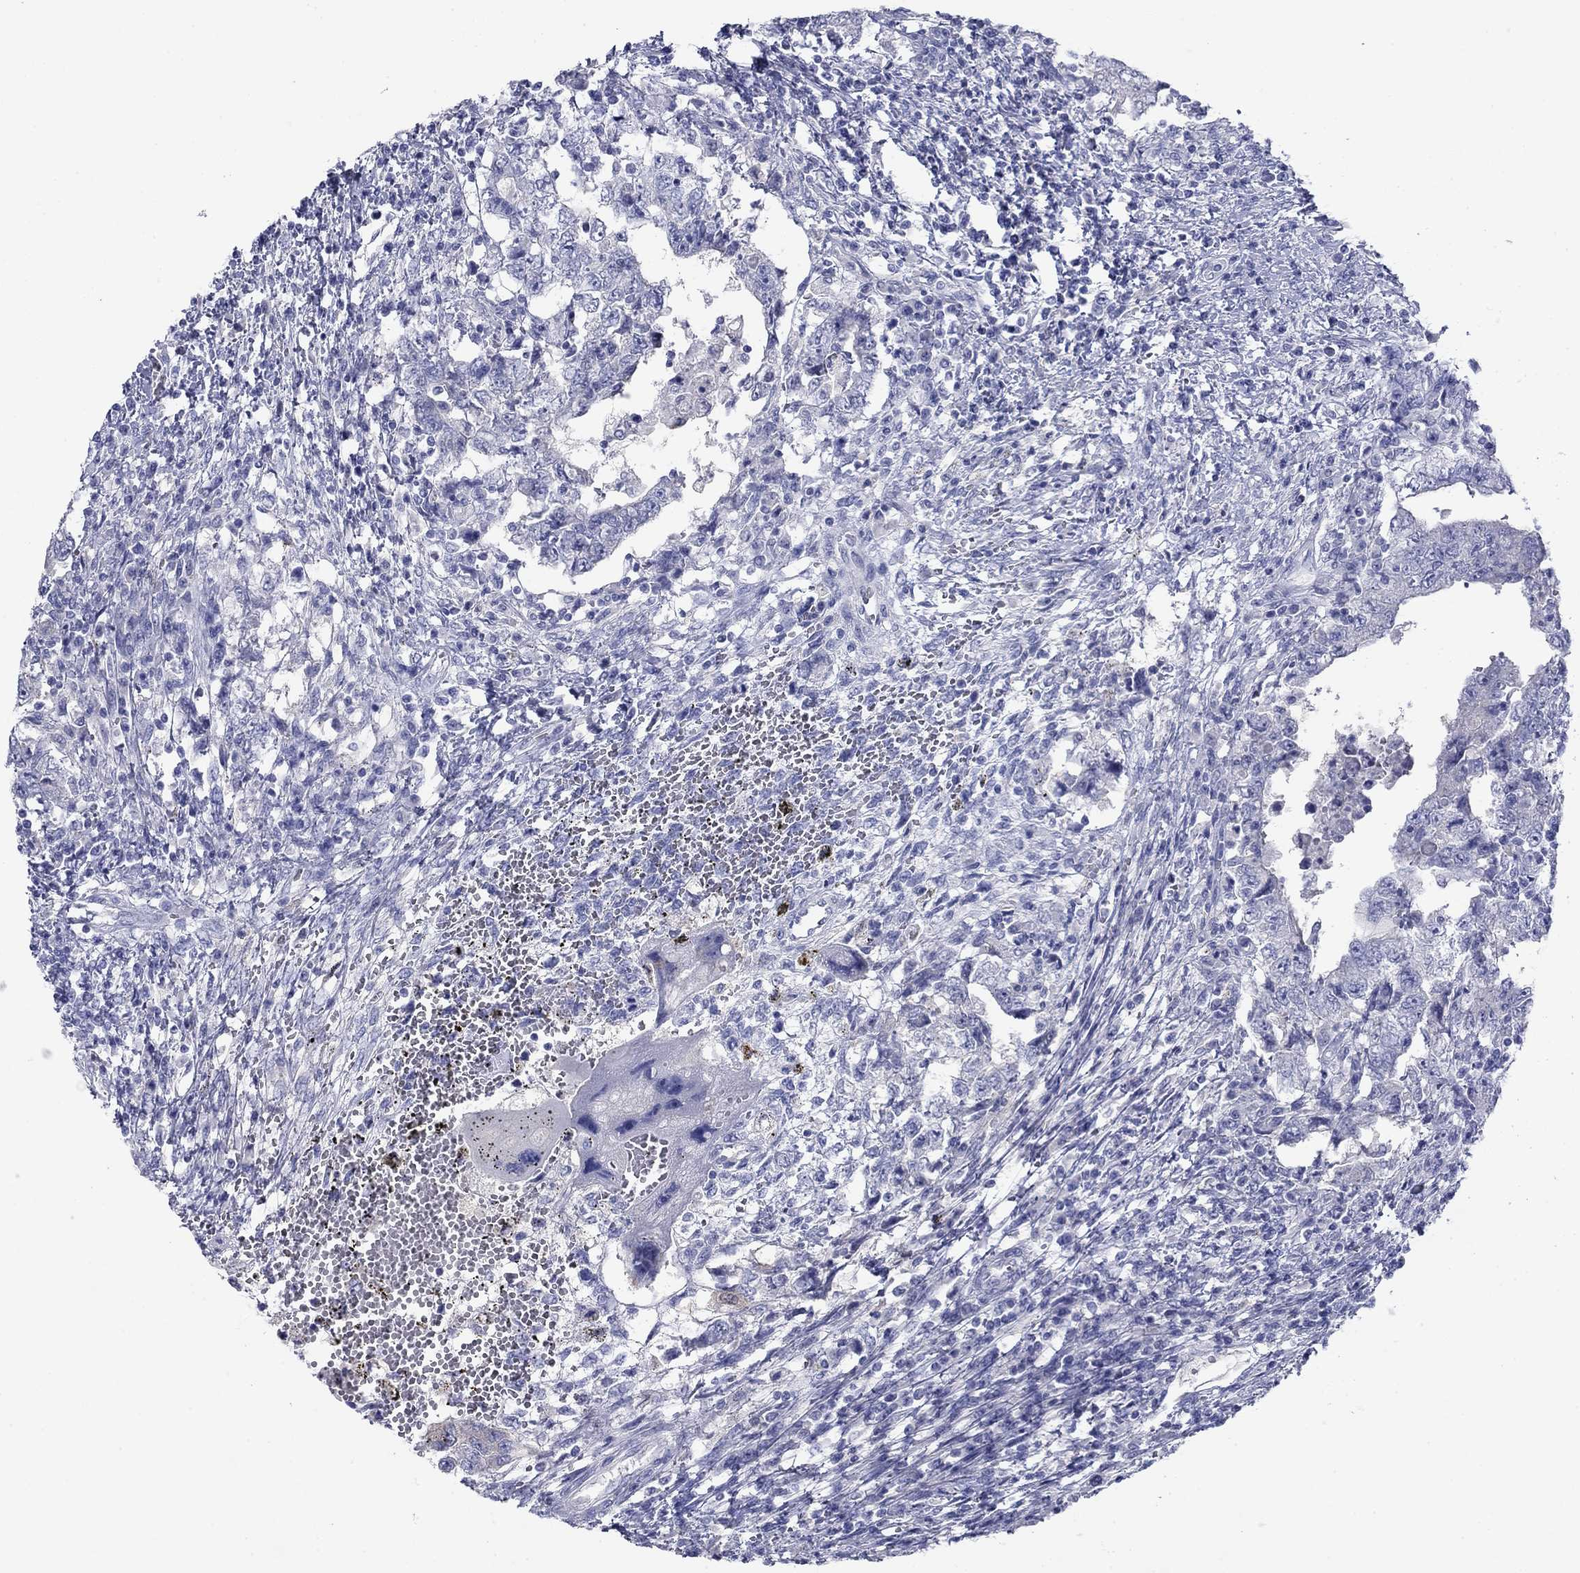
{"staining": {"intensity": "negative", "quantity": "none", "location": "none"}, "tissue": "testis cancer", "cell_type": "Tumor cells", "image_type": "cancer", "snomed": [{"axis": "morphology", "description": "Carcinoma, Embryonal, NOS"}, {"axis": "topography", "description": "Testis"}], "caption": "Testis embryonal carcinoma was stained to show a protein in brown. There is no significant expression in tumor cells.", "gene": "PLS1", "patient": {"sex": "male", "age": 26}}